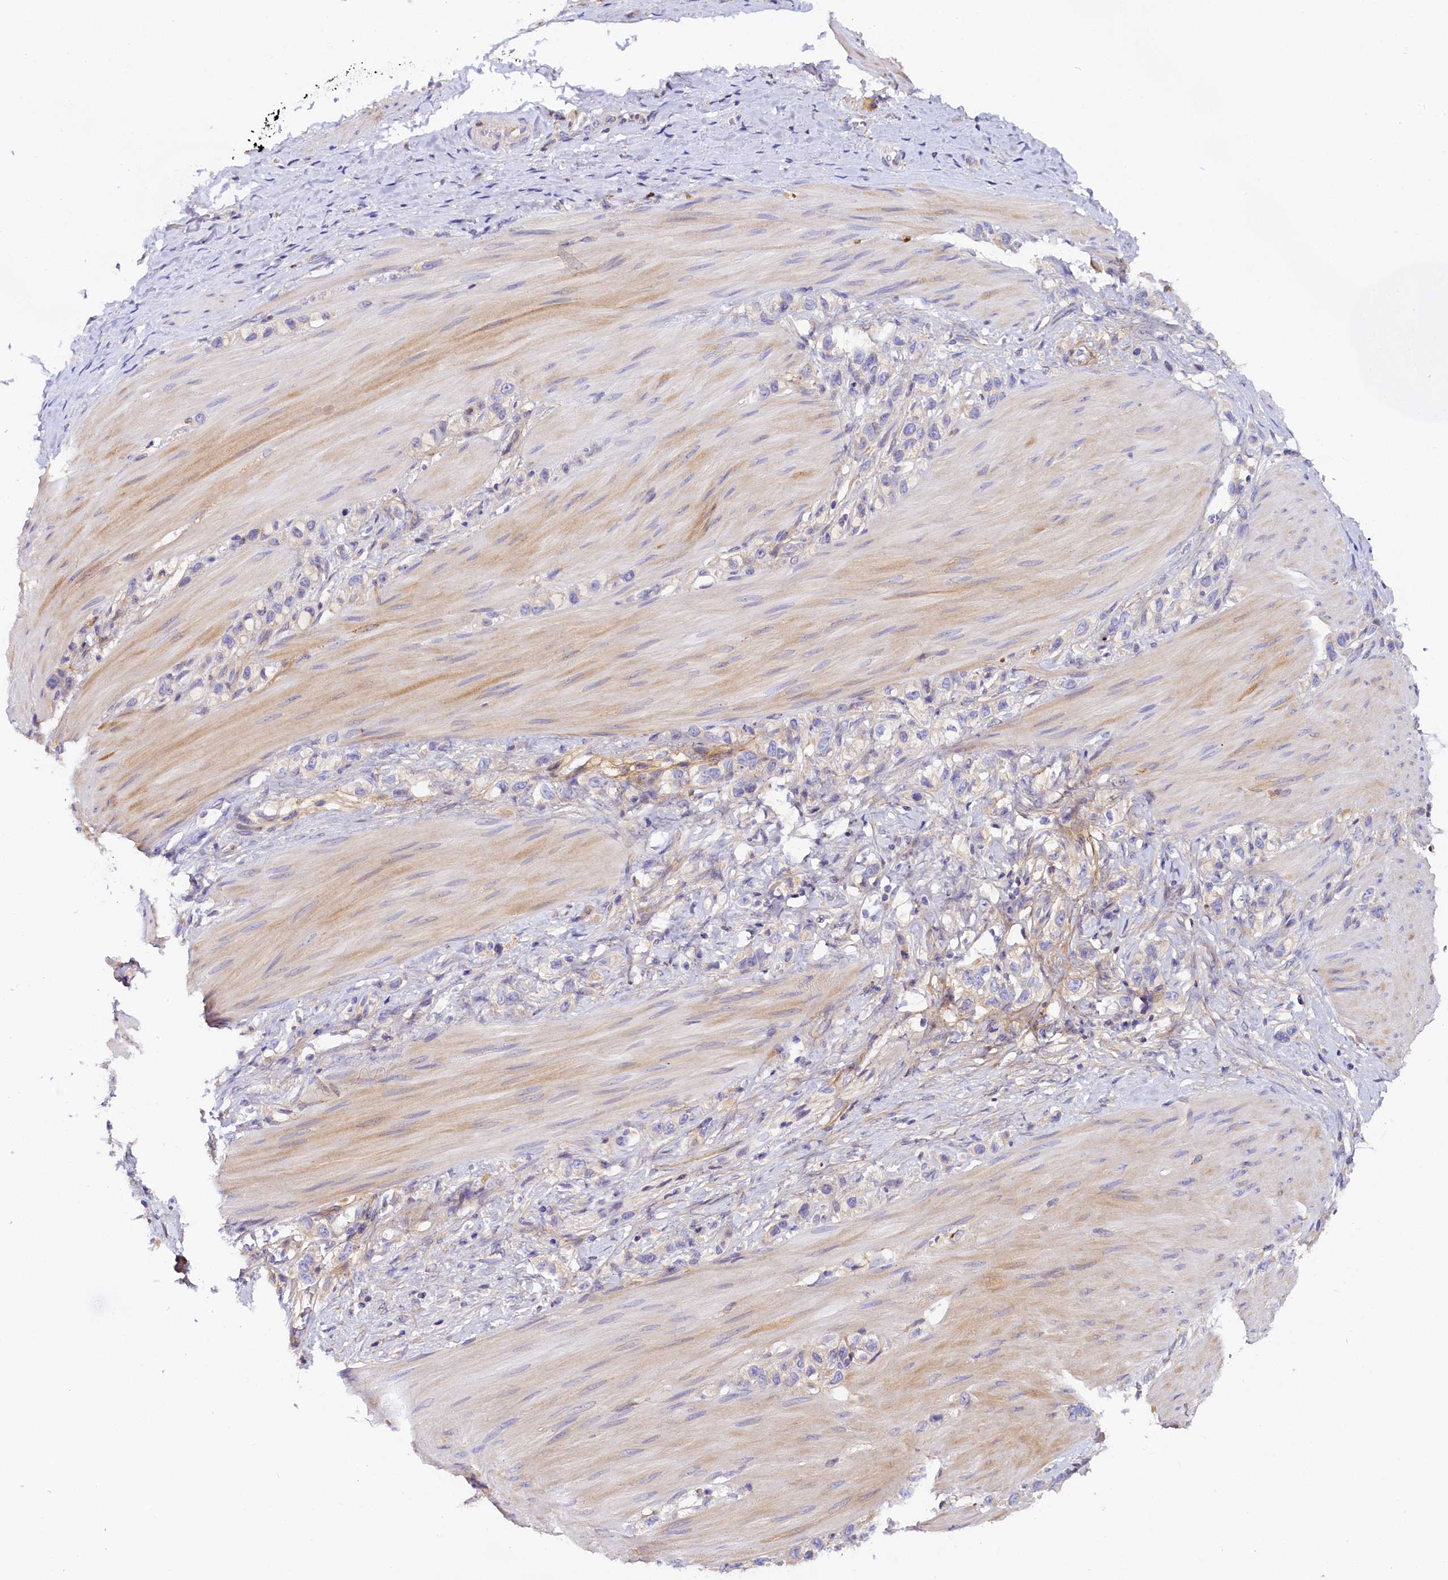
{"staining": {"intensity": "negative", "quantity": "none", "location": "none"}, "tissue": "stomach cancer", "cell_type": "Tumor cells", "image_type": "cancer", "snomed": [{"axis": "morphology", "description": "Adenocarcinoma, NOS"}, {"axis": "topography", "description": "Stomach"}], "caption": "This is an immunohistochemistry (IHC) image of adenocarcinoma (stomach). There is no expression in tumor cells.", "gene": "KATNB1", "patient": {"sex": "female", "age": 65}}